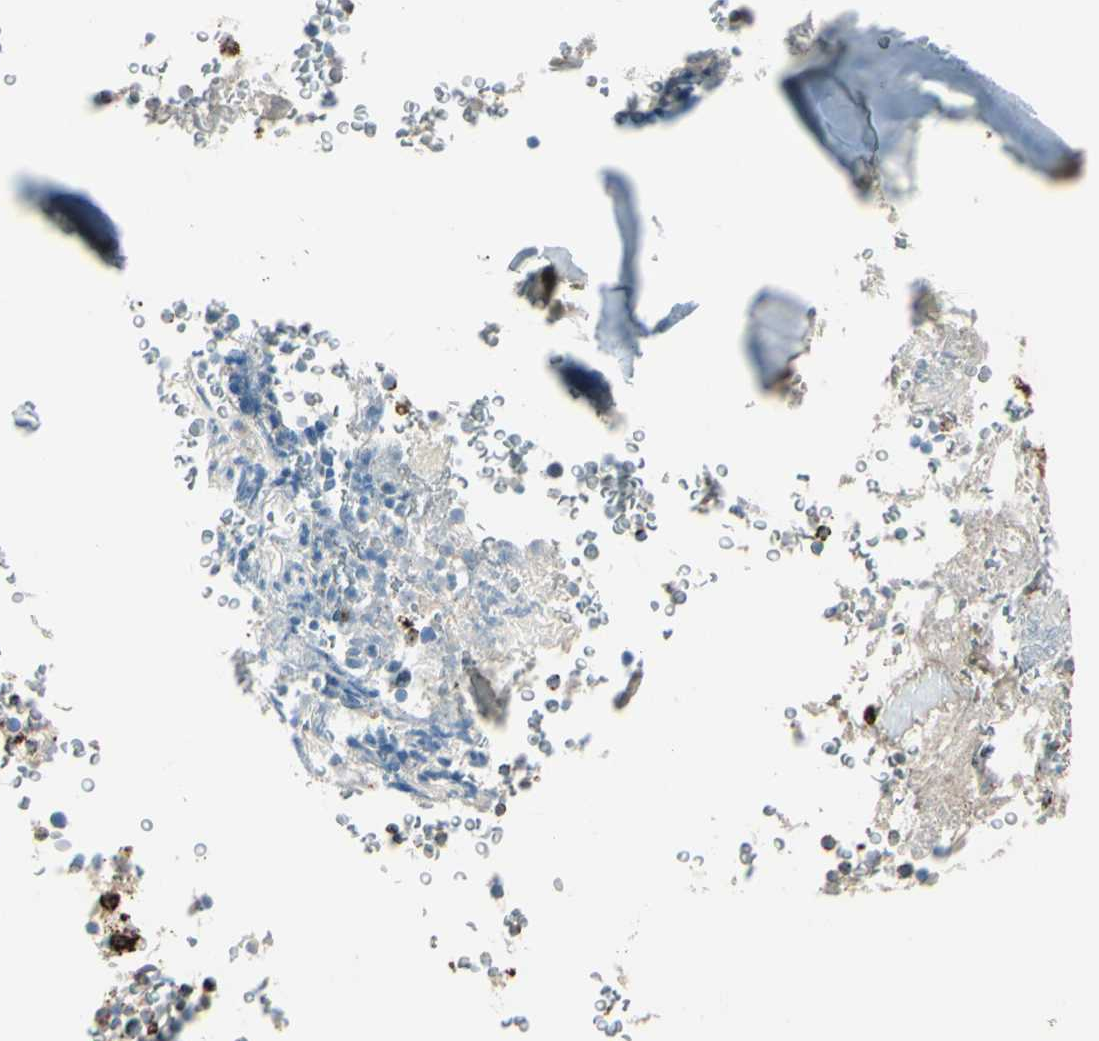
{"staining": {"intensity": "moderate", "quantity": "<25%", "location": "cytoplasmic/membranous"}, "tissue": "bone marrow", "cell_type": "Hematopoietic cells", "image_type": "normal", "snomed": [{"axis": "morphology", "description": "Normal tissue, NOS"}, {"axis": "topography", "description": "Bone marrow"}], "caption": "Immunohistochemistry of unremarkable human bone marrow shows low levels of moderate cytoplasmic/membranous positivity in about <25% of hematopoietic cells.", "gene": "ME2", "patient": {"sex": "male"}}